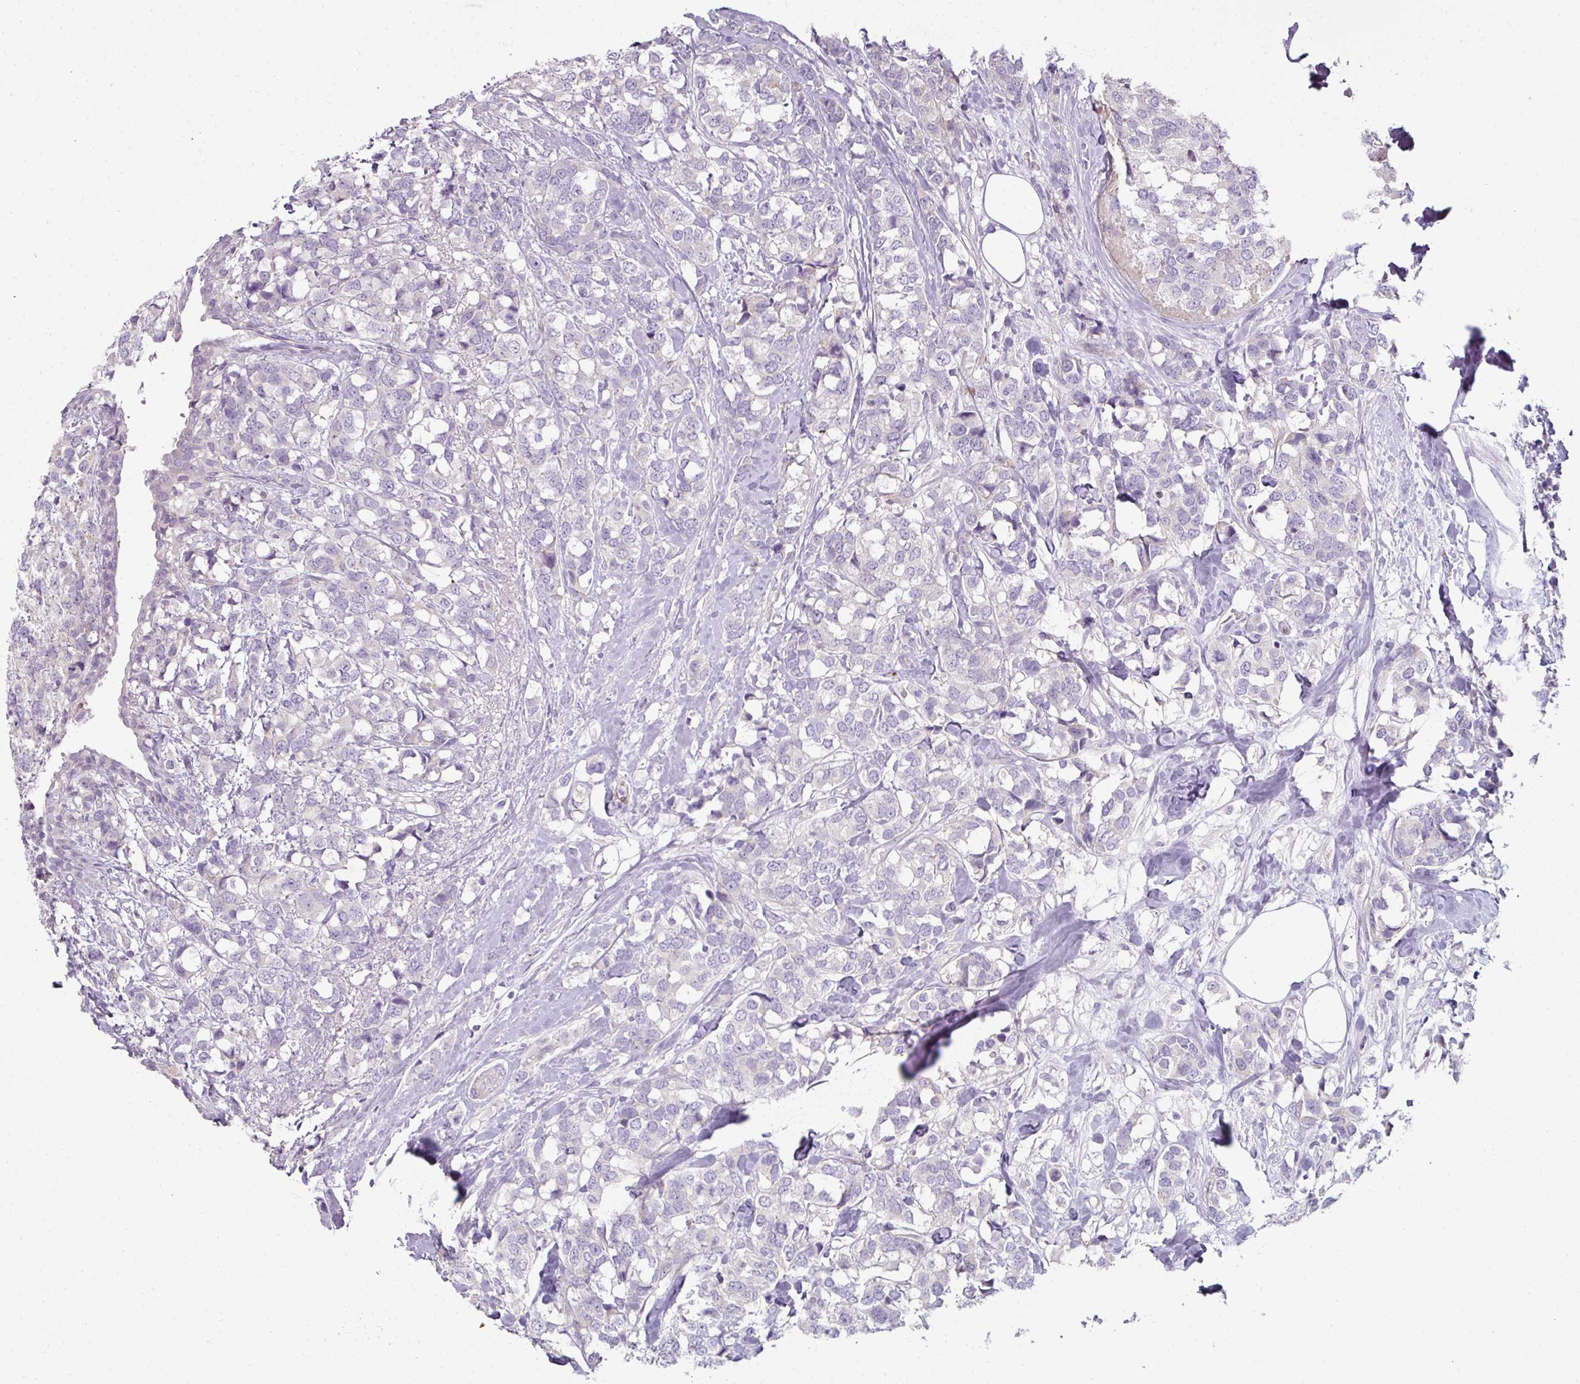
{"staining": {"intensity": "negative", "quantity": "none", "location": "none"}, "tissue": "breast cancer", "cell_type": "Tumor cells", "image_type": "cancer", "snomed": [{"axis": "morphology", "description": "Lobular carcinoma"}, {"axis": "topography", "description": "Breast"}], "caption": "Immunohistochemistry photomicrograph of neoplastic tissue: human breast lobular carcinoma stained with DAB (3,3'-diaminobenzidine) demonstrates no significant protein staining in tumor cells.", "gene": "FHAD1", "patient": {"sex": "female", "age": 59}}